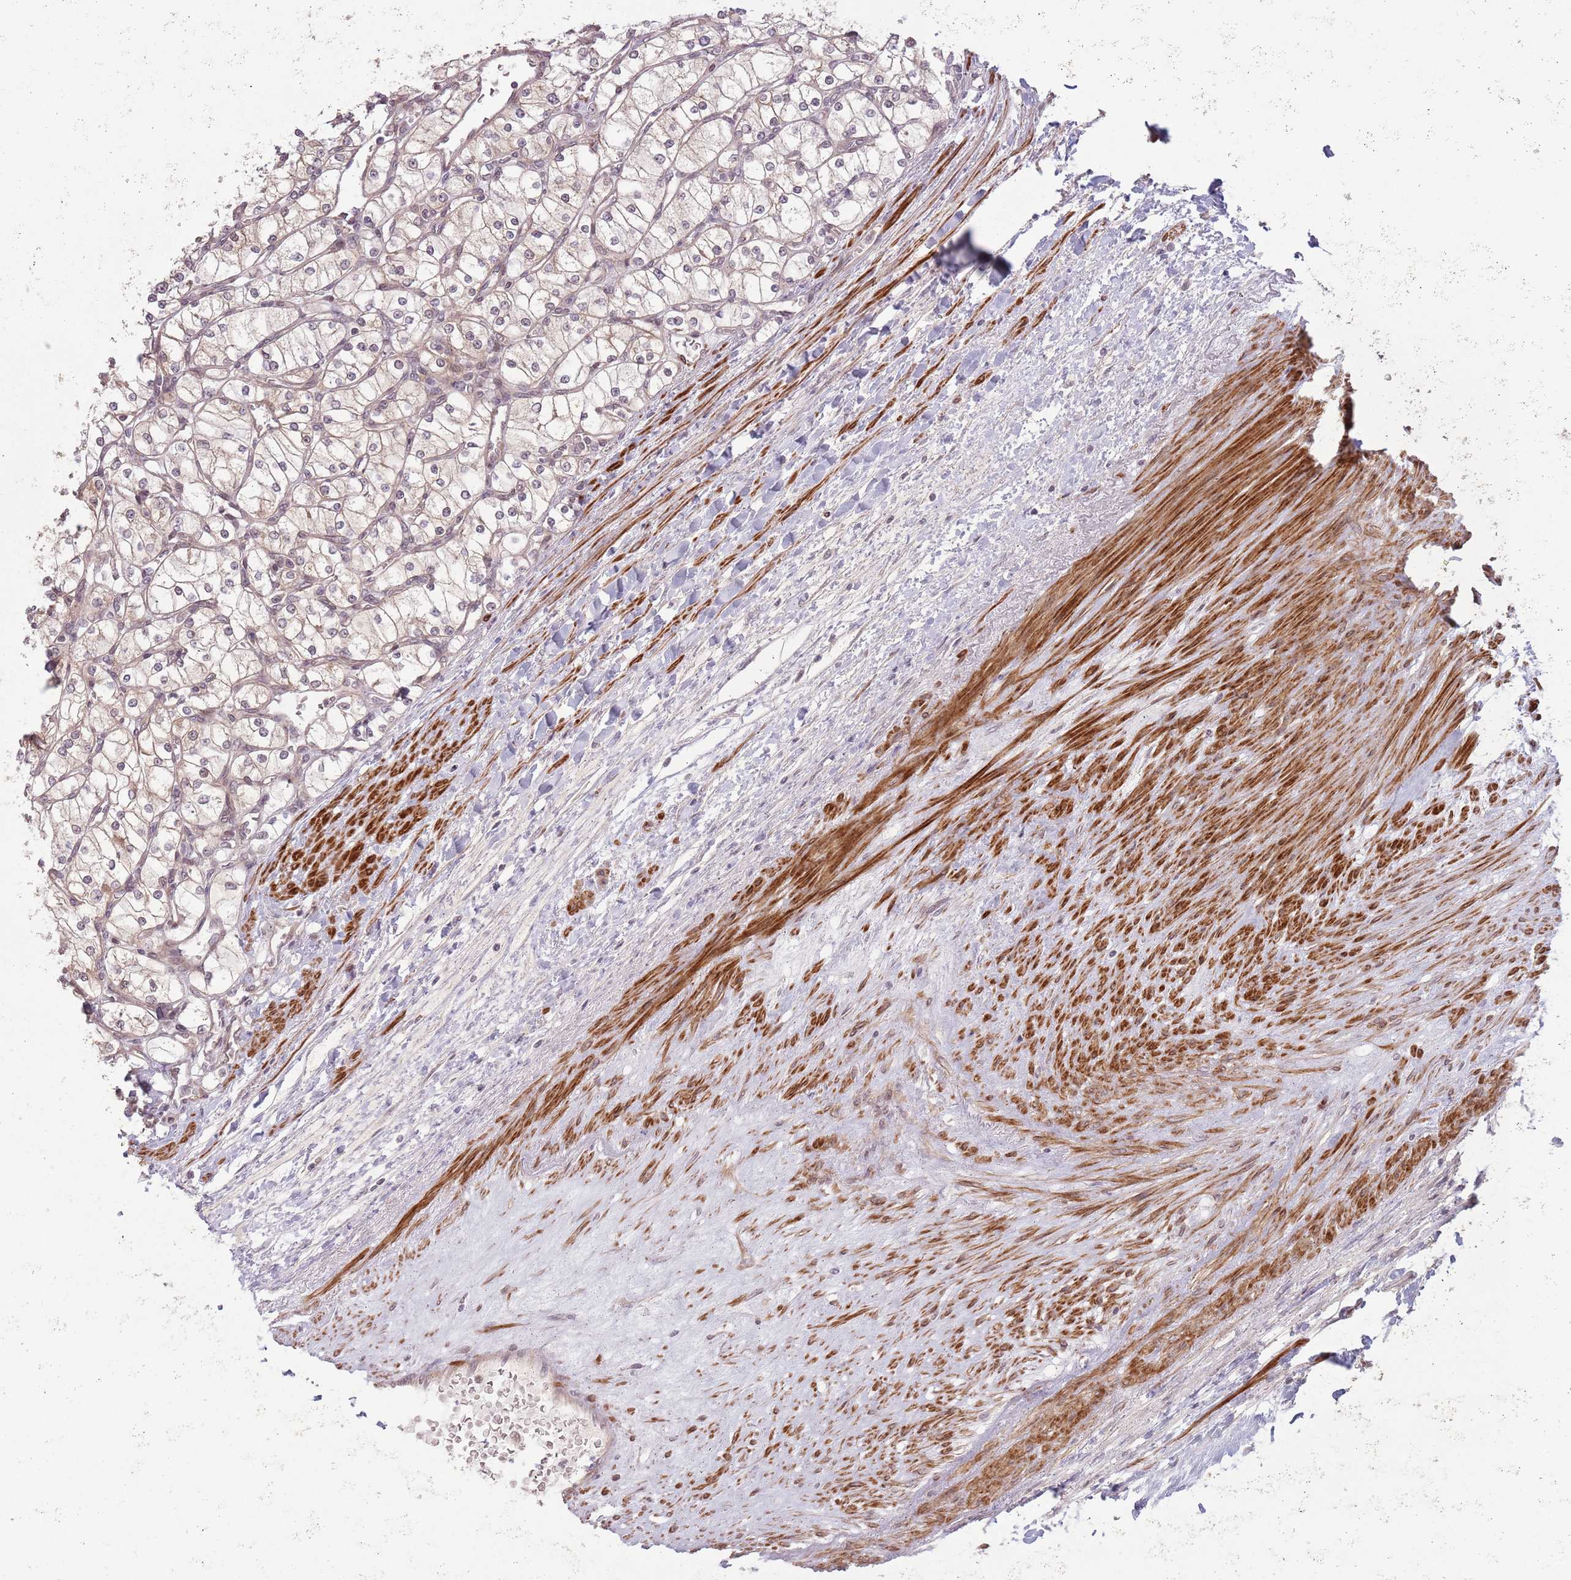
{"staining": {"intensity": "negative", "quantity": "none", "location": "none"}, "tissue": "renal cancer", "cell_type": "Tumor cells", "image_type": "cancer", "snomed": [{"axis": "morphology", "description": "Adenocarcinoma, NOS"}, {"axis": "topography", "description": "Kidney"}], "caption": "The IHC micrograph has no significant staining in tumor cells of renal cancer (adenocarcinoma) tissue.", "gene": "CCDC154", "patient": {"sex": "male", "age": 80}}